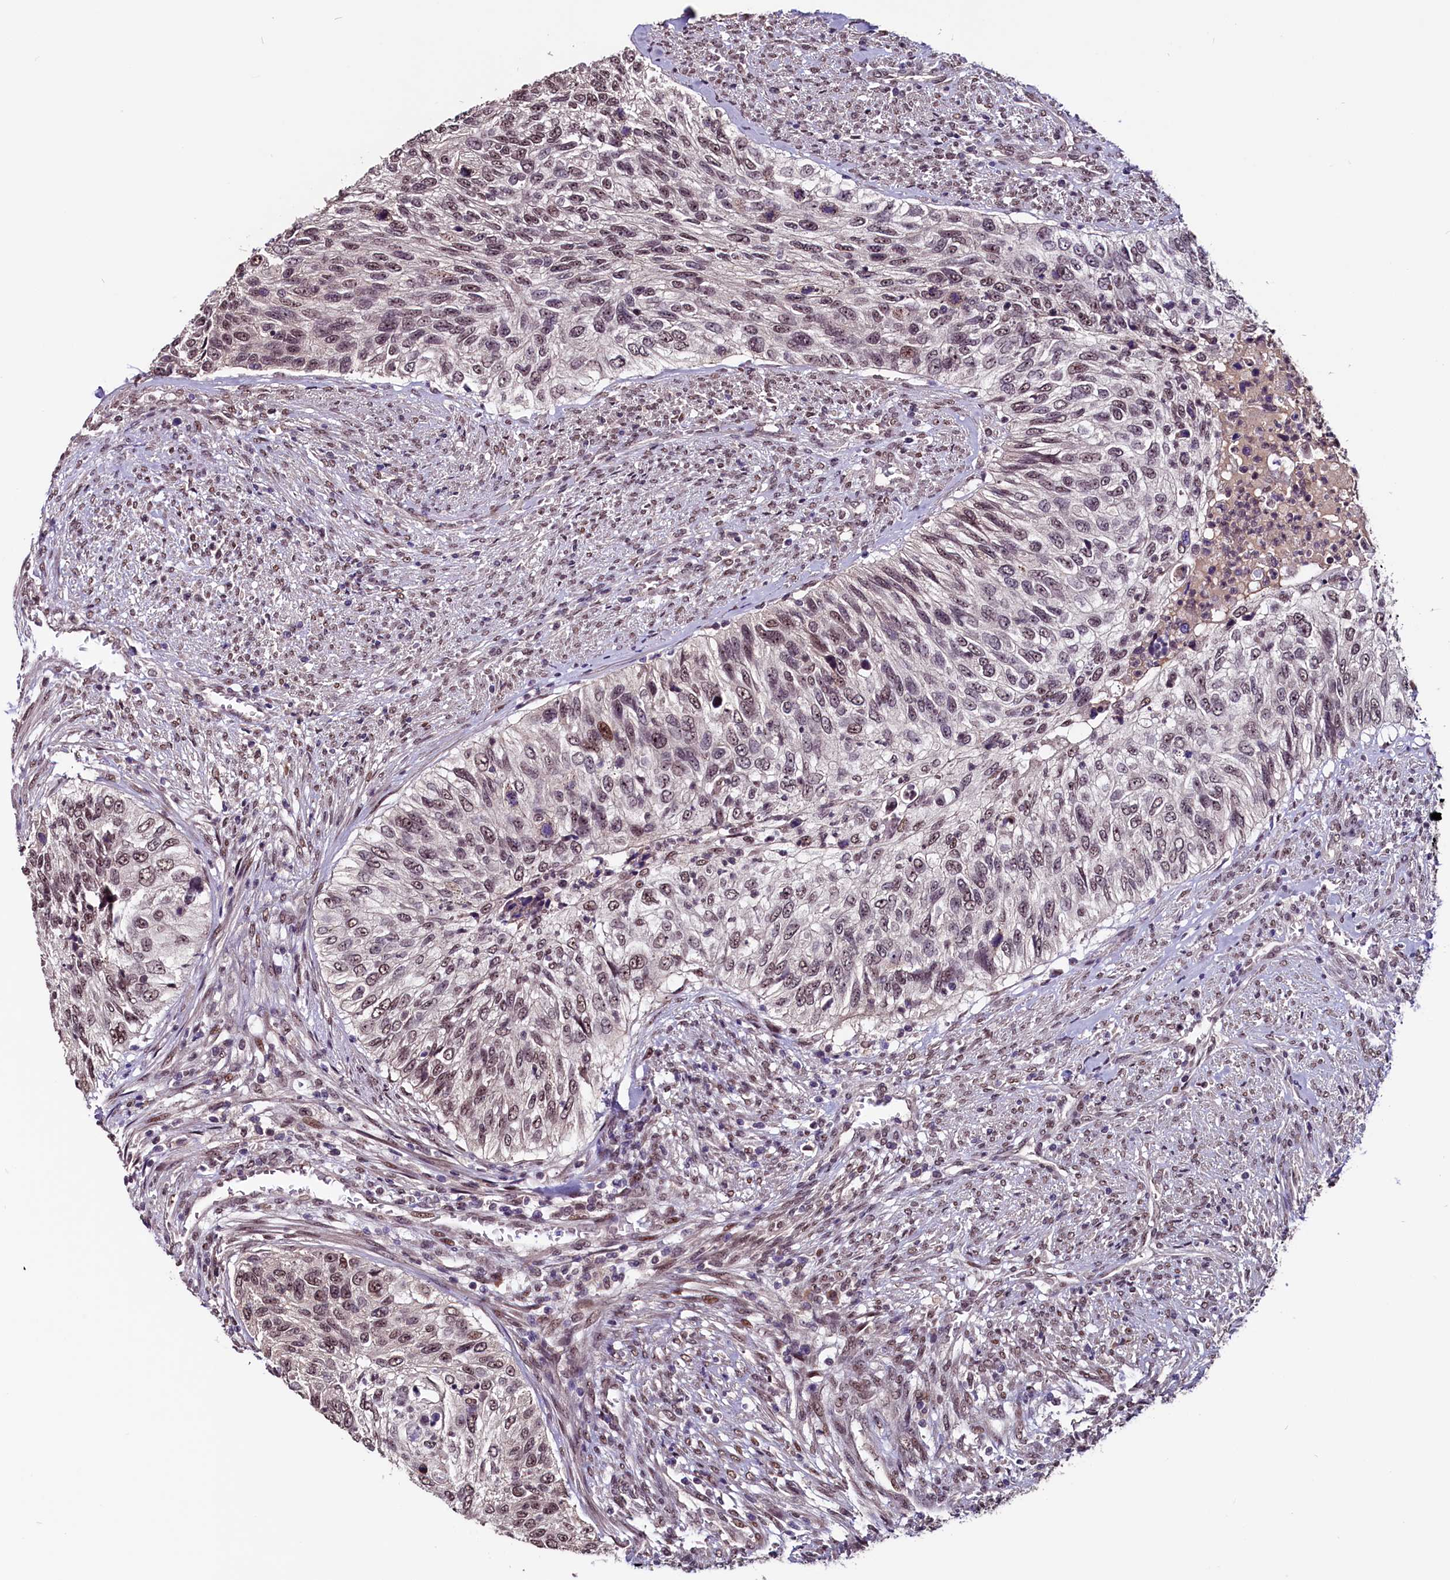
{"staining": {"intensity": "weak", "quantity": "25%-75%", "location": "nuclear"}, "tissue": "urothelial cancer", "cell_type": "Tumor cells", "image_type": "cancer", "snomed": [{"axis": "morphology", "description": "Urothelial carcinoma, High grade"}, {"axis": "topography", "description": "Urinary bladder"}], "caption": "Brown immunohistochemical staining in human urothelial cancer exhibits weak nuclear positivity in approximately 25%-75% of tumor cells.", "gene": "RNMT", "patient": {"sex": "female", "age": 60}}